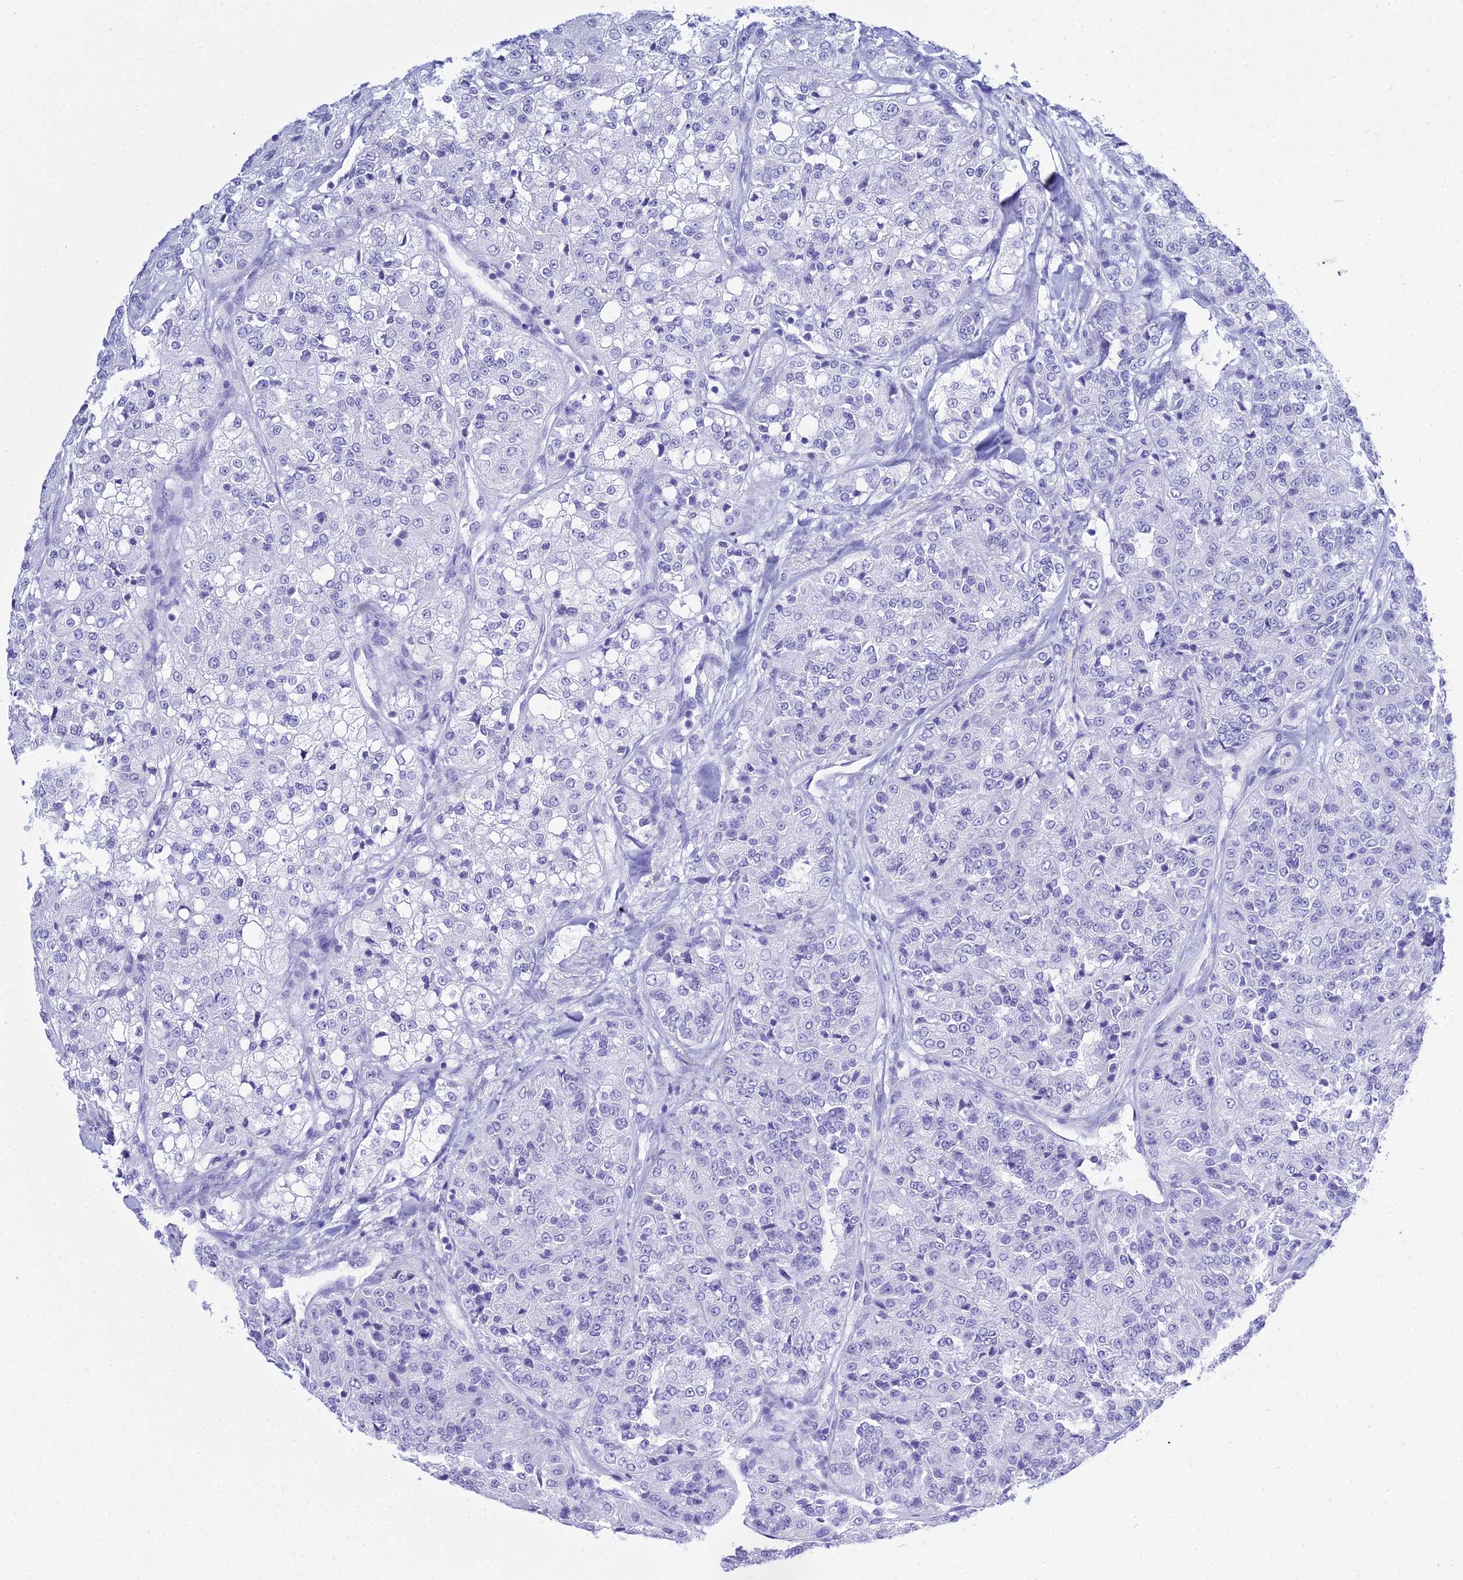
{"staining": {"intensity": "negative", "quantity": "none", "location": "none"}, "tissue": "renal cancer", "cell_type": "Tumor cells", "image_type": "cancer", "snomed": [{"axis": "morphology", "description": "Adenocarcinoma, NOS"}, {"axis": "topography", "description": "Kidney"}], "caption": "An immunohistochemistry histopathology image of renal cancer is shown. There is no staining in tumor cells of renal cancer.", "gene": "PATE4", "patient": {"sex": "female", "age": 63}}